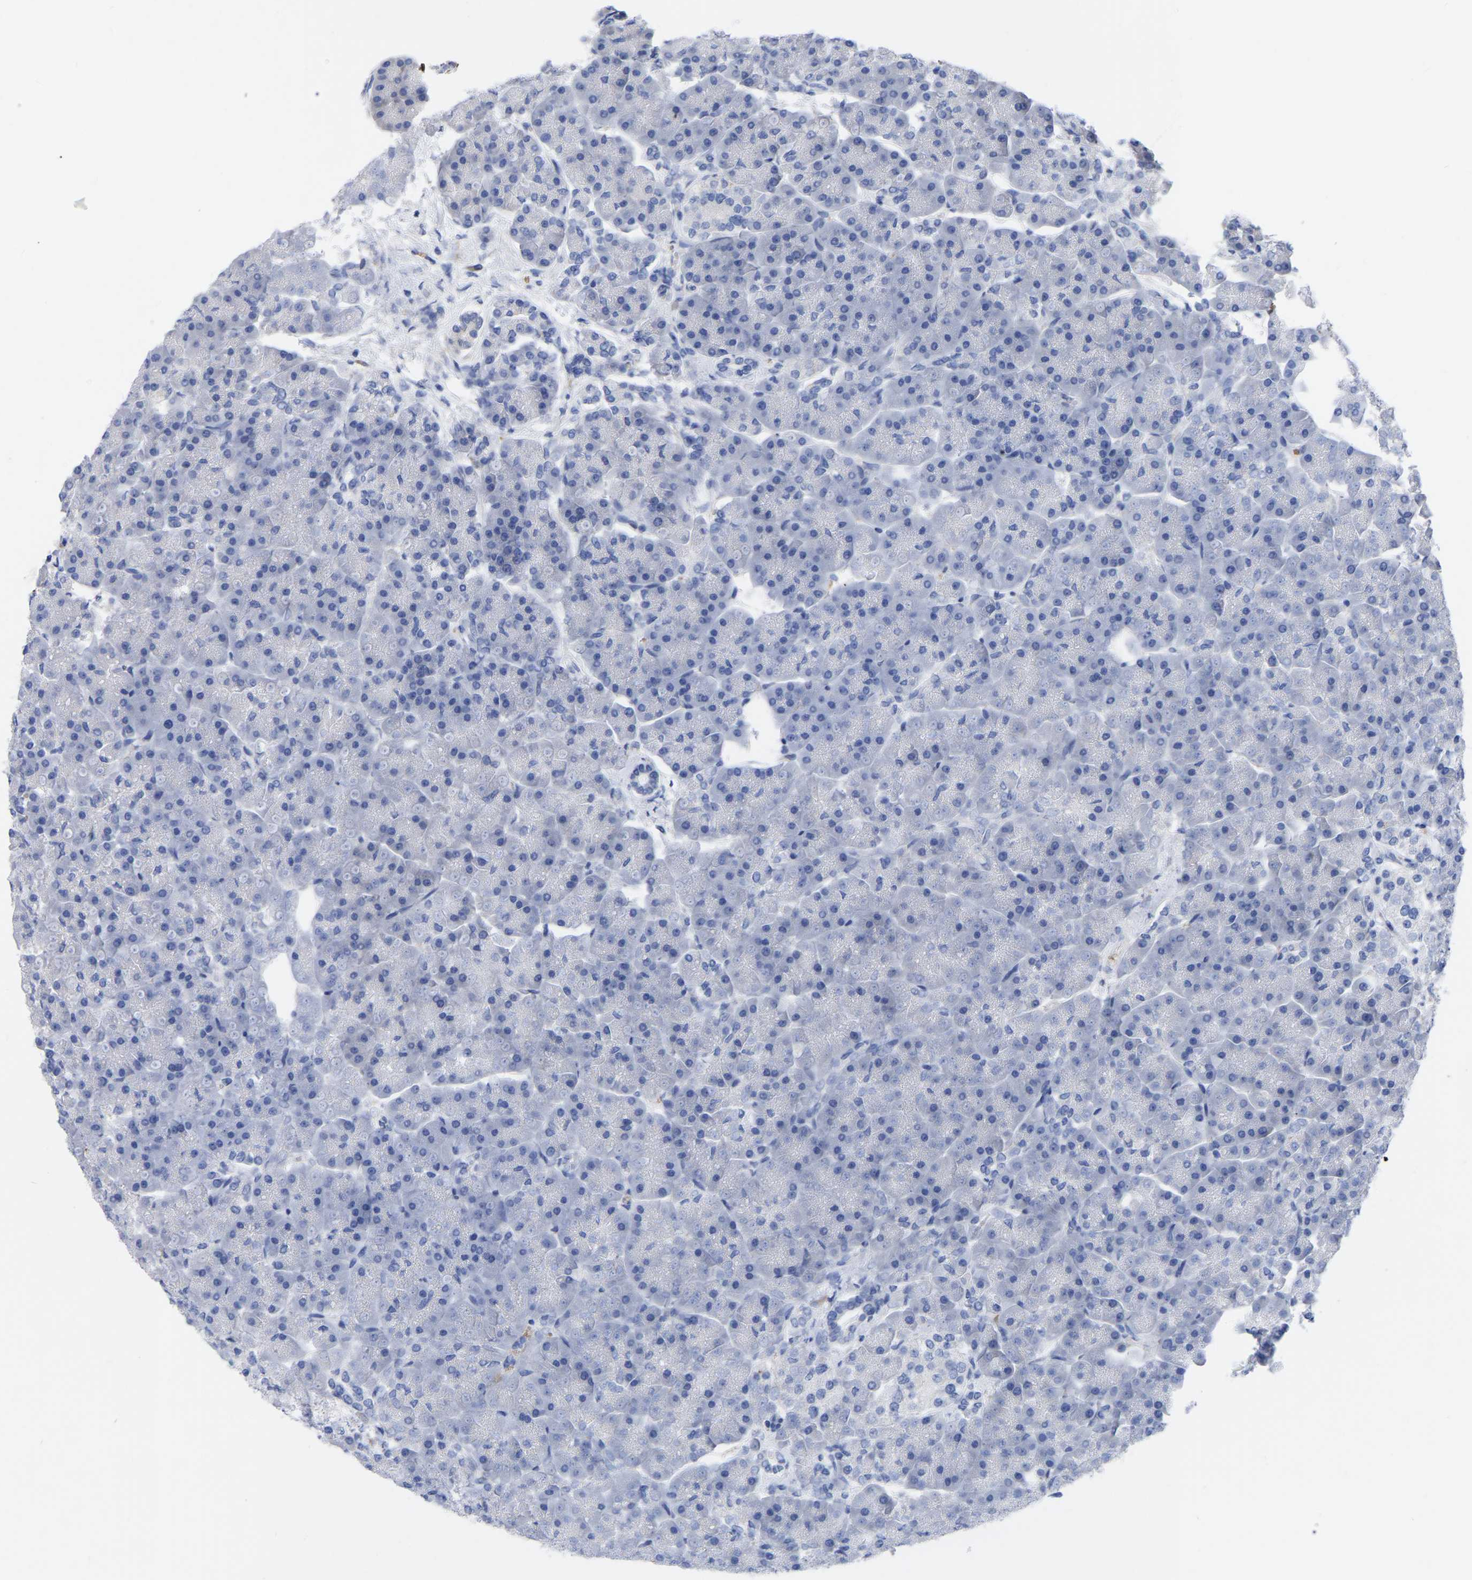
{"staining": {"intensity": "negative", "quantity": "none", "location": "none"}, "tissue": "pancreas", "cell_type": "Exocrine glandular cells", "image_type": "normal", "snomed": [{"axis": "morphology", "description": "Normal tissue, NOS"}, {"axis": "topography", "description": "Pancreas"}], "caption": "A photomicrograph of pancreas stained for a protein exhibits no brown staining in exocrine glandular cells. Nuclei are stained in blue.", "gene": "GDF3", "patient": {"sex": "female", "age": 70}}